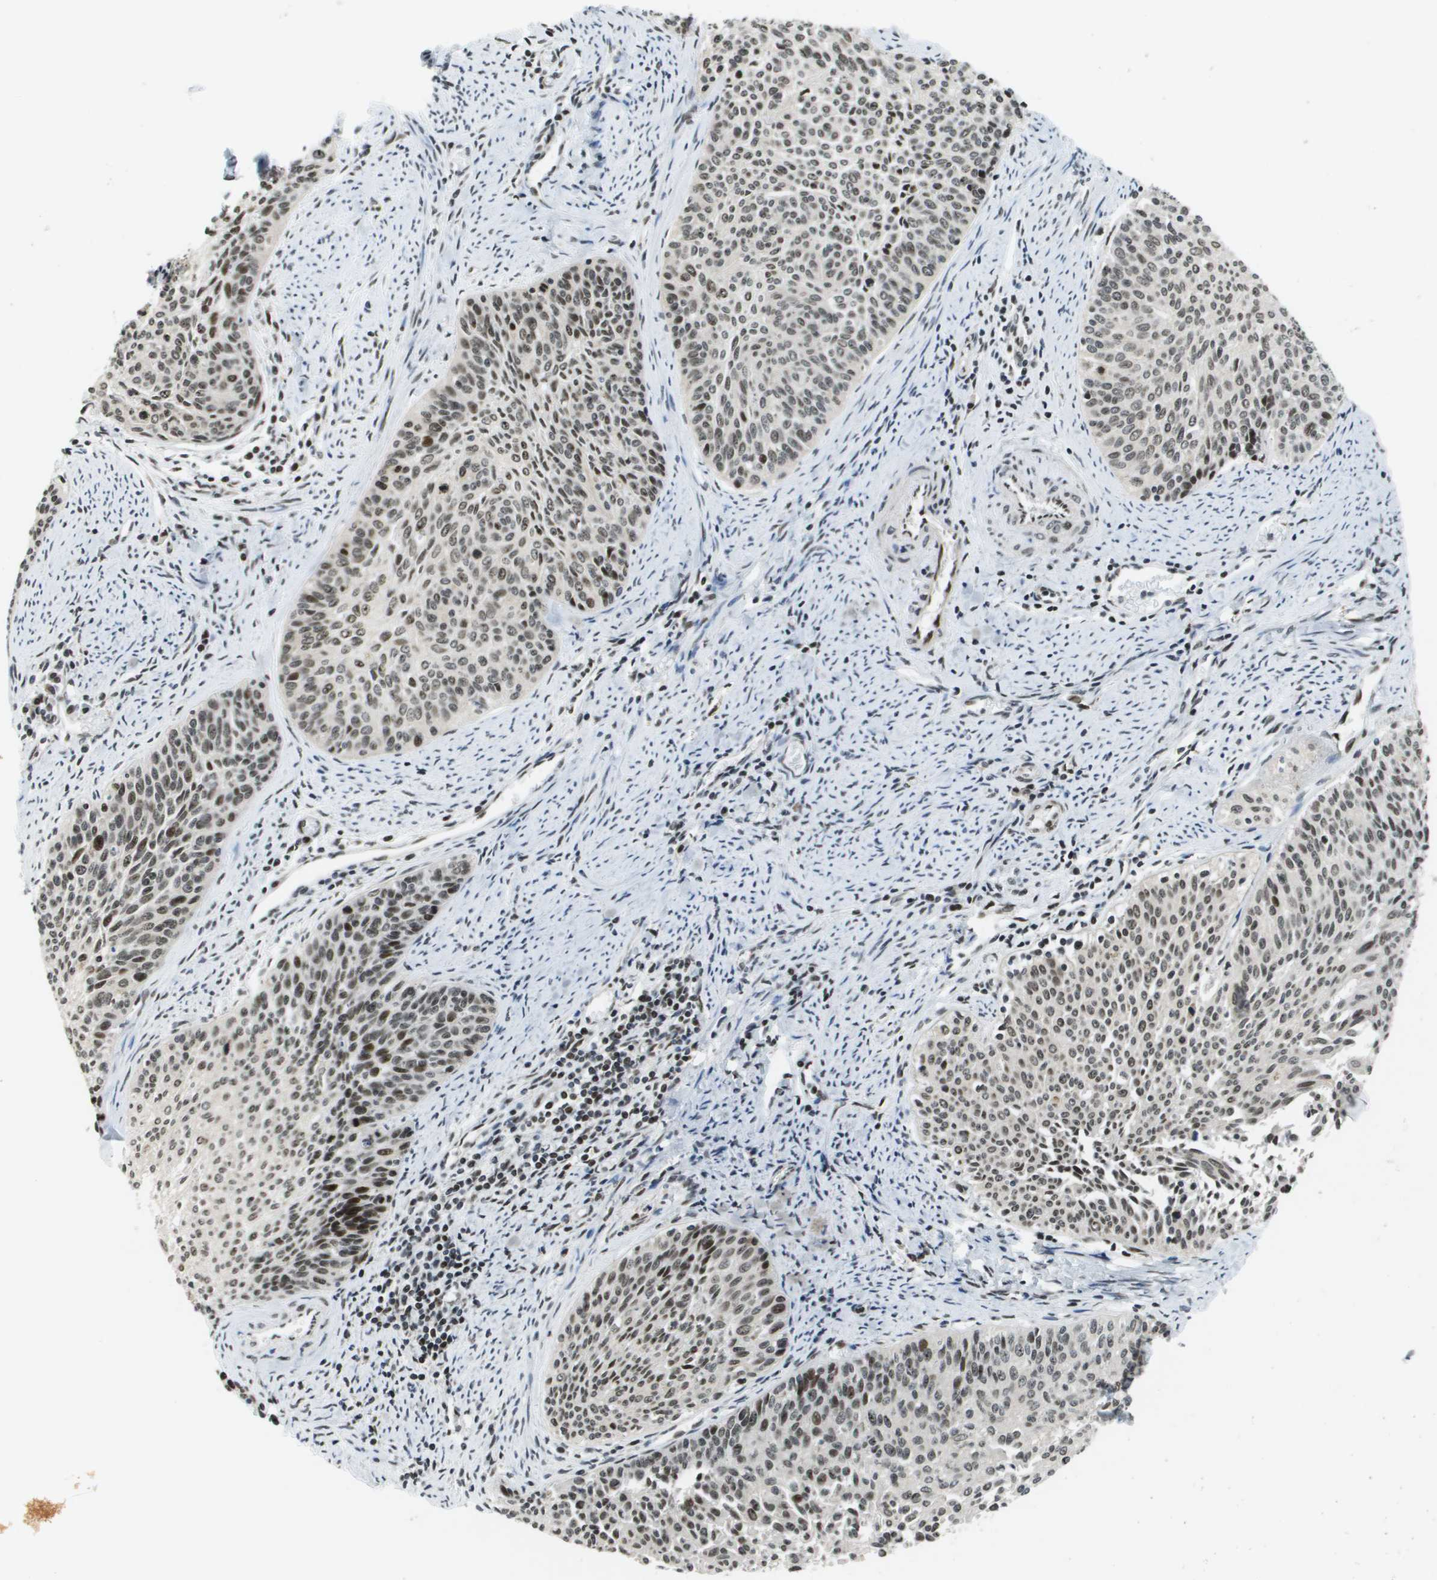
{"staining": {"intensity": "moderate", "quantity": ">75%", "location": "nuclear"}, "tissue": "cervical cancer", "cell_type": "Tumor cells", "image_type": "cancer", "snomed": [{"axis": "morphology", "description": "Squamous cell carcinoma, NOS"}, {"axis": "topography", "description": "Cervix"}], "caption": "This histopathology image exhibits IHC staining of human squamous cell carcinoma (cervical), with medium moderate nuclear staining in about >75% of tumor cells.", "gene": "RECQL4", "patient": {"sex": "female", "age": 55}}